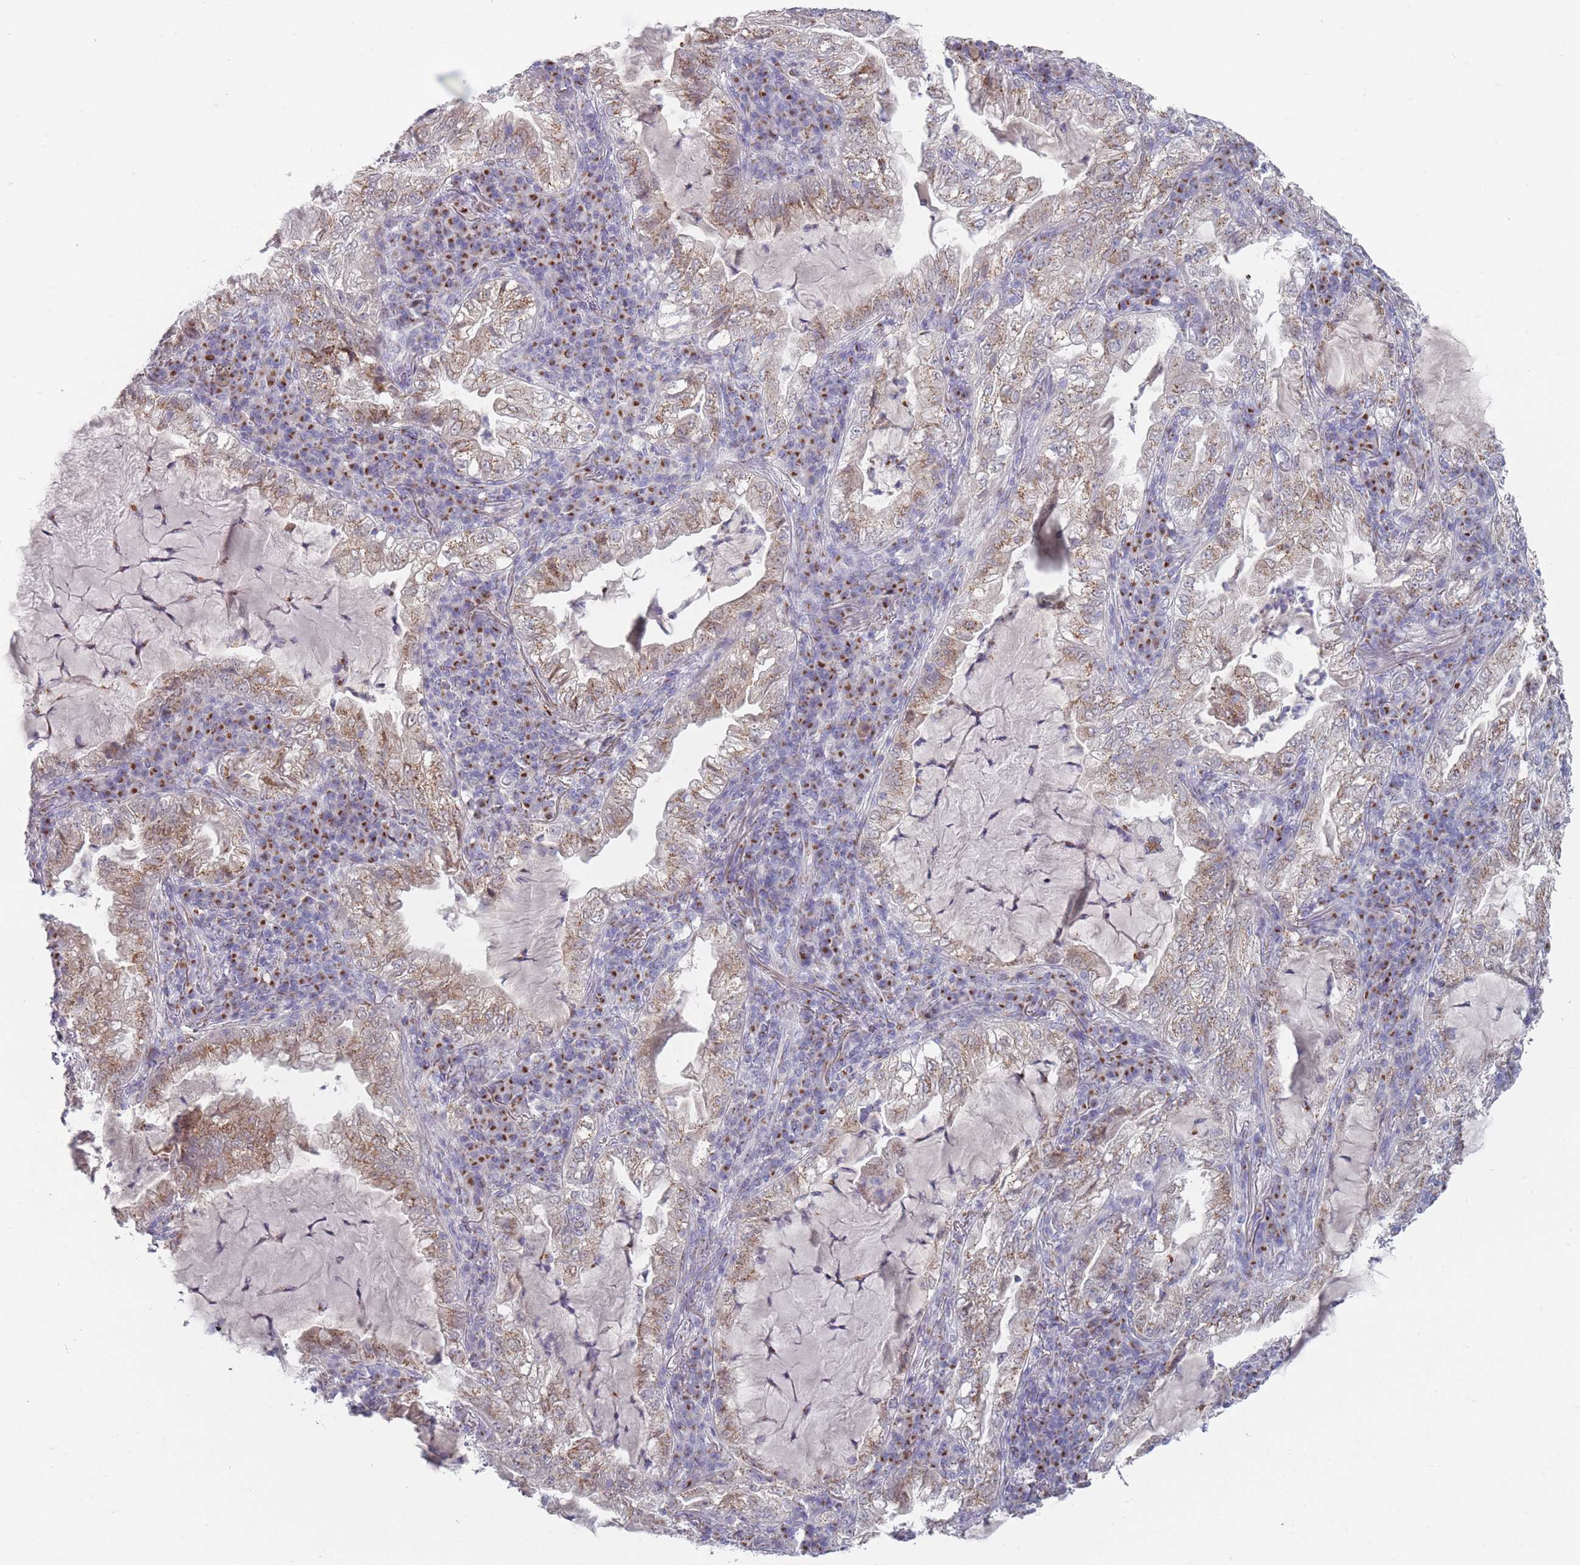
{"staining": {"intensity": "moderate", "quantity": ">75%", "location": "cytoplasmic/membranous"}, "tissue": "lung cancer", "cell_type": "Tumor cells", "image_type": "cancer", "snomed": [{"axis": "morphology", "description": "Adenocarcinoma, NOS"}, {"axis": "topography", "description": "Lung"}], "caption": "Lung cancer stained with a protein marker shows moderate staining in tumor cells.", "gene": "MAN1B1", "patient": {"sex": "female", "age": 73}}